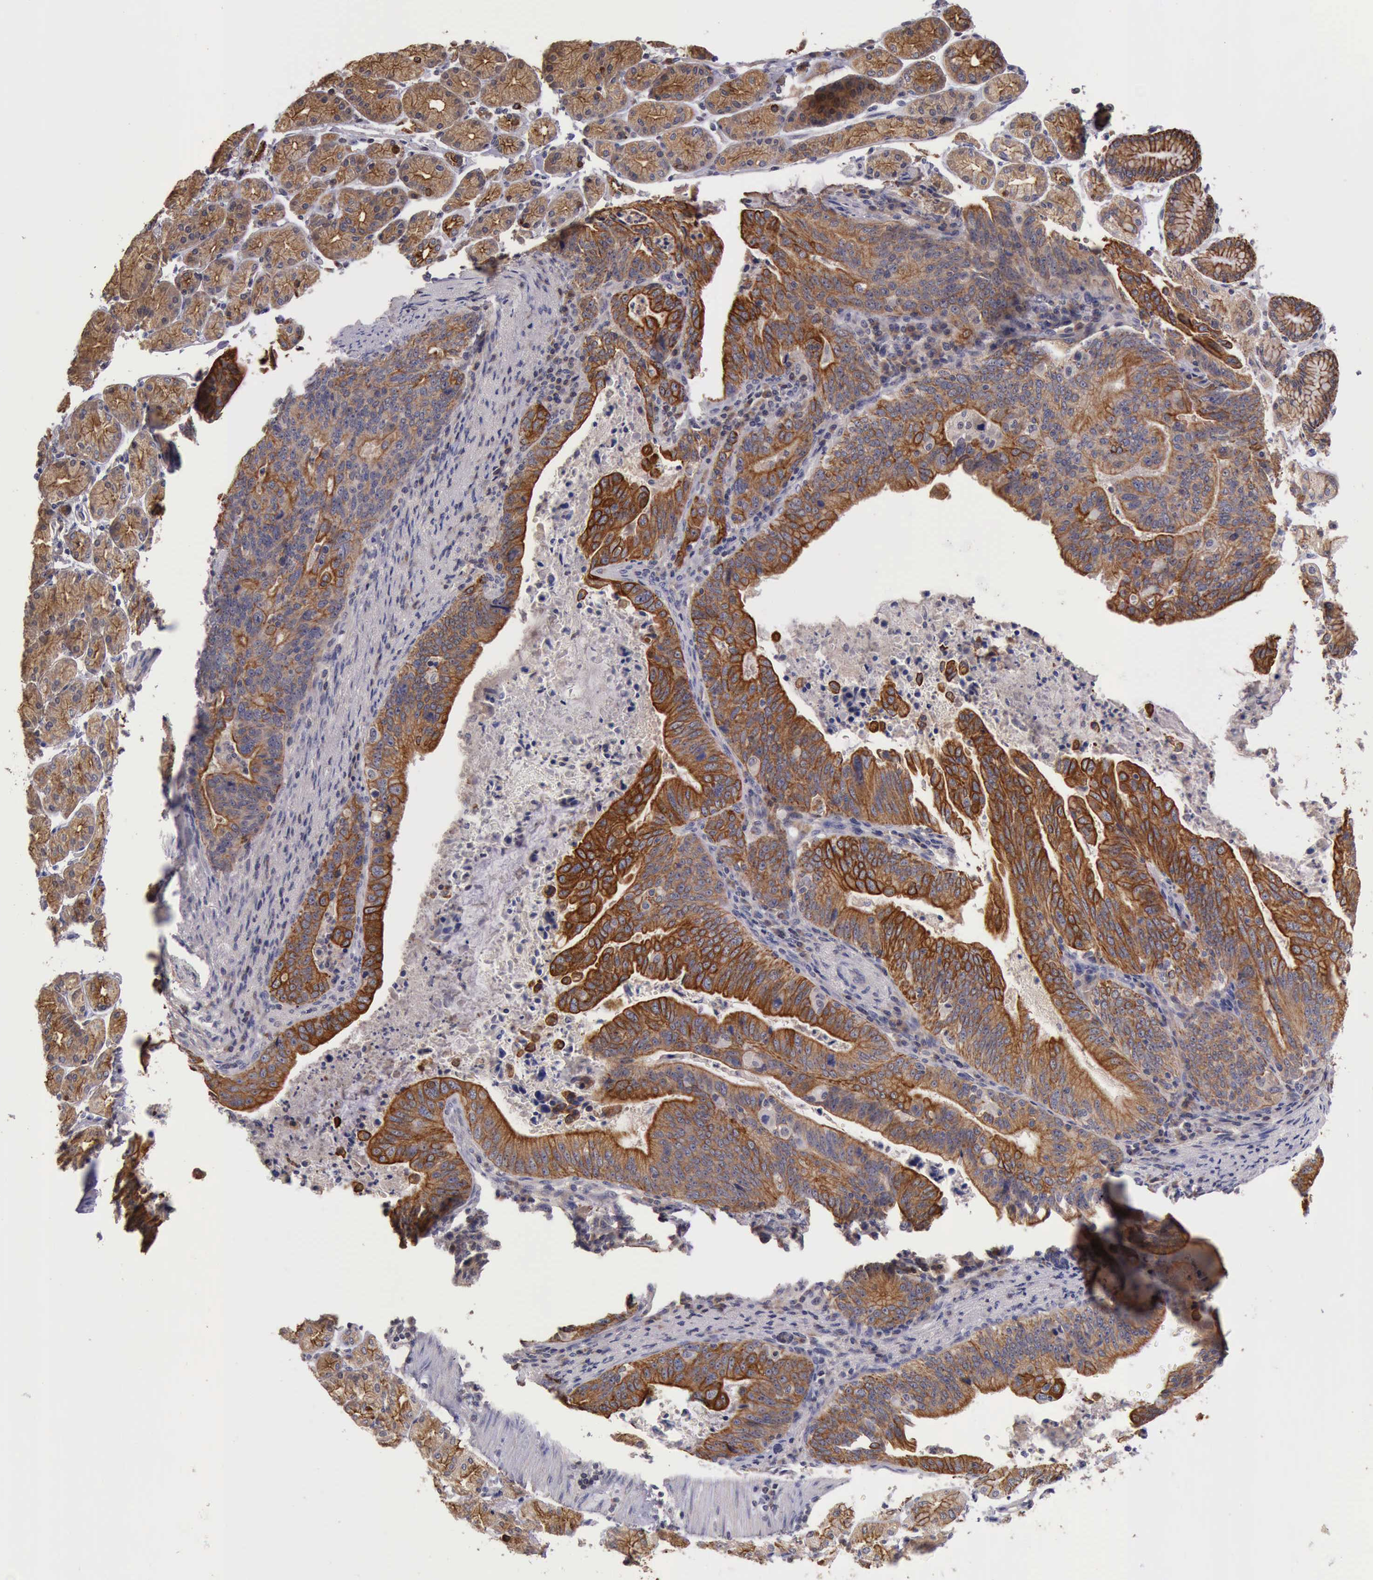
{"staining": {"intensity": "weak", "quantity": ">75%", "location": "cytoplasmic/membranous"}, "tissue": "stomach cancer", "cell_type": "Tumor cells", "image_type": "cancer", "snomed": [{"axis": "morphology", "description": "Adenocarcinoma, NOS"}, {"axis": "topography", "description": "Stomach, upper"}], "caption": "Stomach adenocarcinoma was stained to show a protein in brown. There is low levels of weak cytoplasmic/membranous positivity in approximately >75% of tumor cells.", "gene": "RAB39B", "patient": {"sex": "female", "age": 50}}